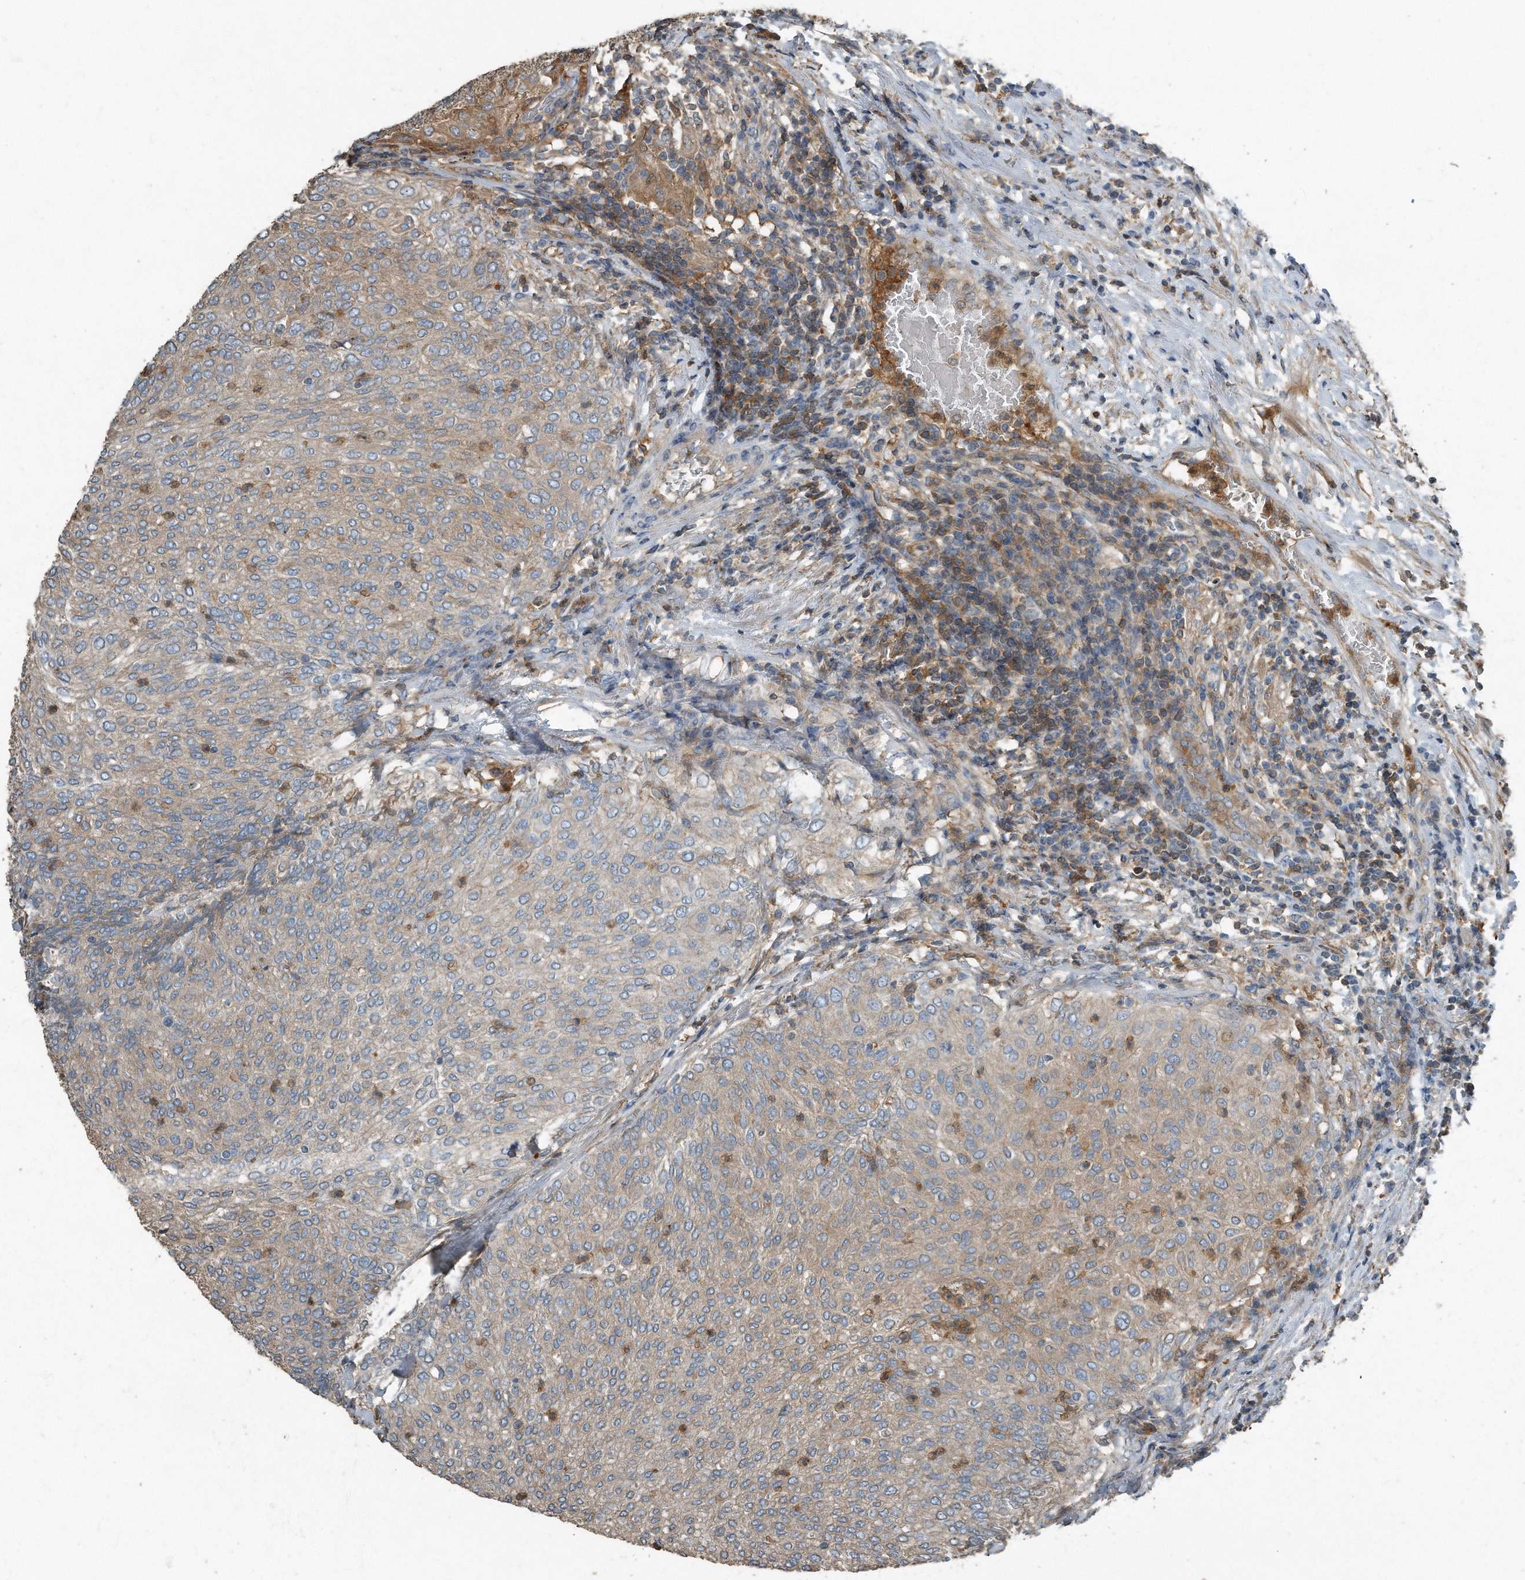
{"staining": {"intensity": "weak", "quantity": ">75%", "location": "cytoplasmic/membranous"}, "tissue": "urothelial cancer", "cell_type": "Tumor cells", "image_type": "cancer", "snomed": [{"axis": "morphology", "description": "Urothelial carcinoma, Low grade"}, {"axis": "topography", "description": "Urinary bladder"}], "caption": "Immunohistochemical staining of human low-grade urothelial carcinoma demonstrates low levels of weak cytoplasmic/membranous expression in approximately >75% of tumor cells.", "gene": "C9", "patient": {"sex": "female", "age": 79}}